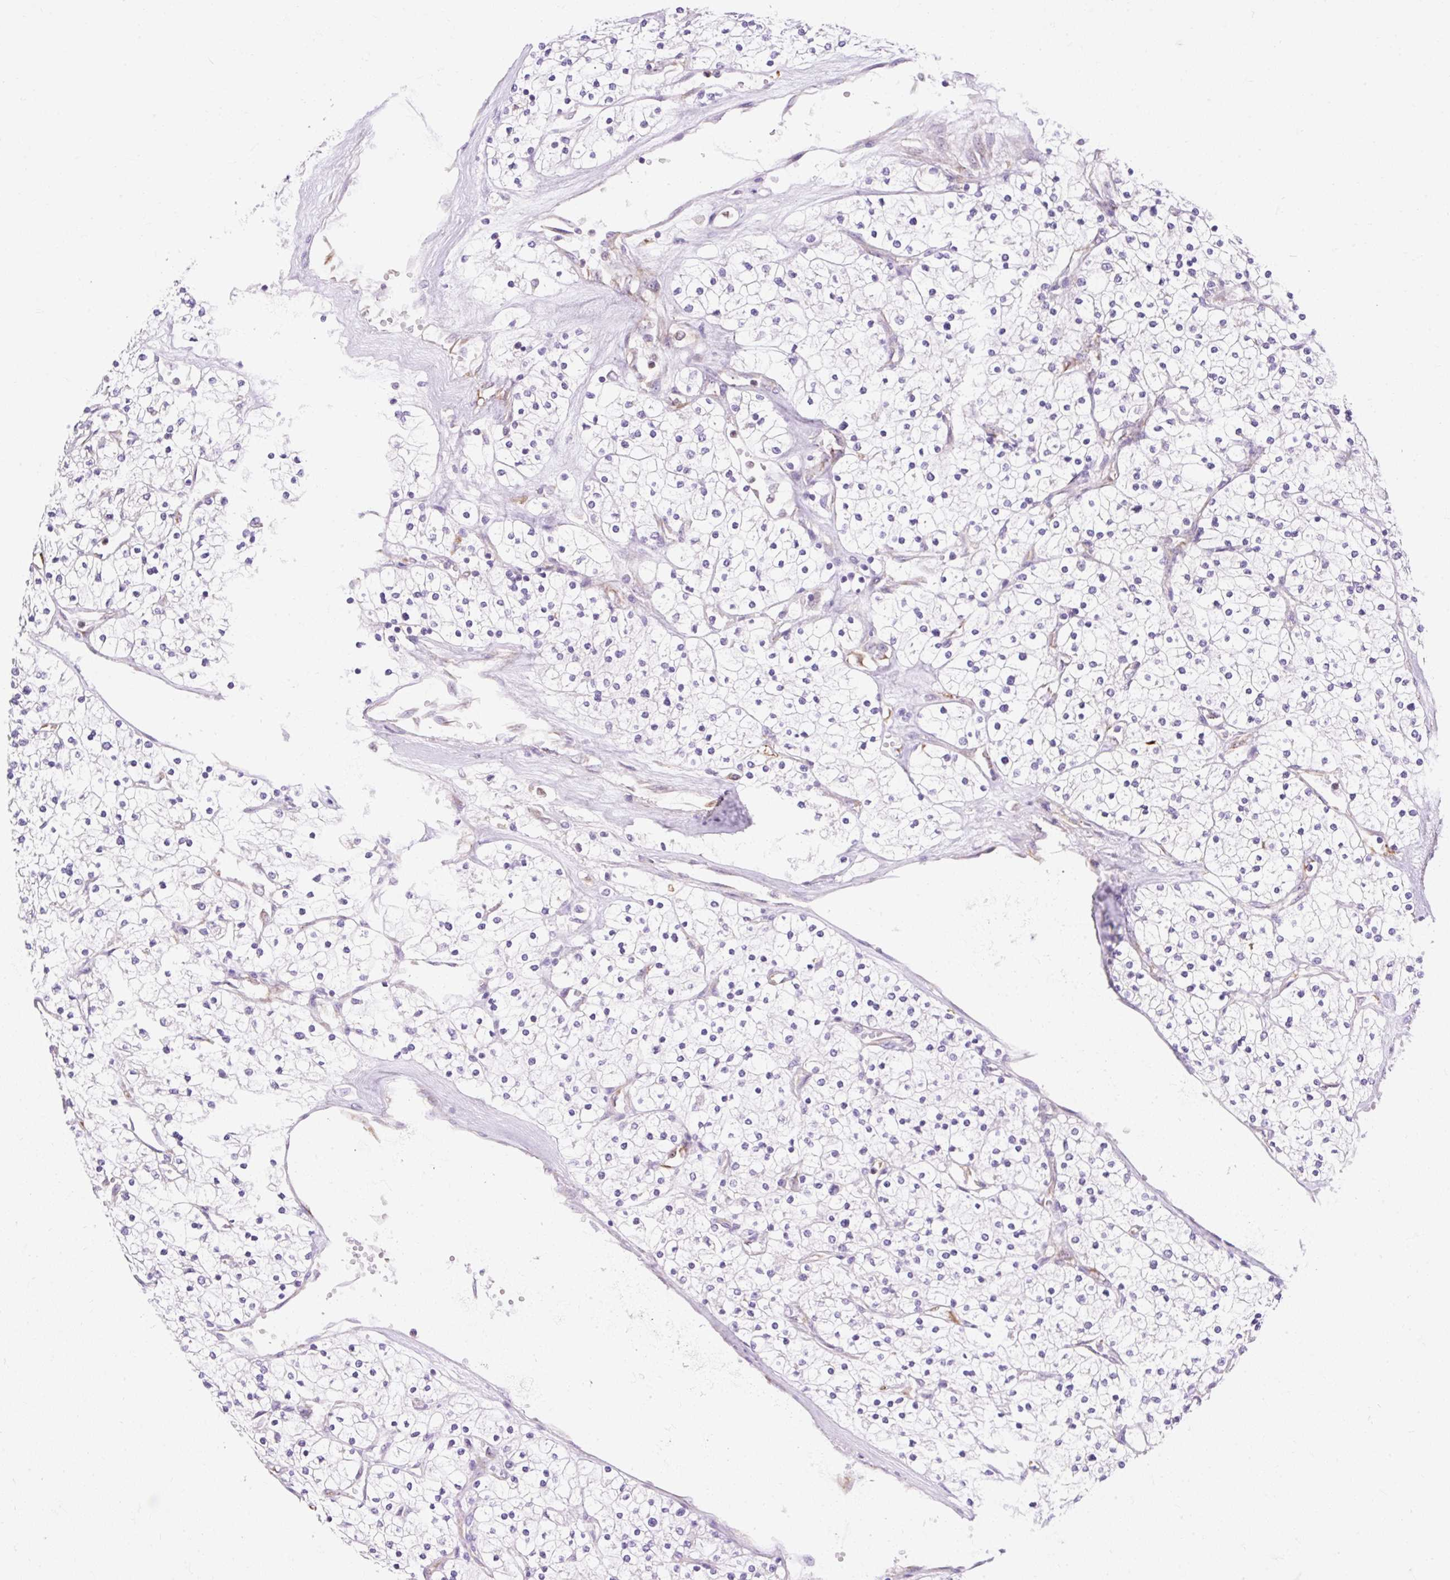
{"staining": {"intensity": "negative", "quantity": "none", "location": "none"}, "tissue": "renal cancer", "cell_type": "Tumor cells", "image_type": "cancer", "snomed": [{"axis": "morphology", "description": "Adenocarcinoma, NOS"}, {"axis": "topography", "description": "Kidney"}], "caption": "Tumor cells show no significant expression in renal cancer.", "gene": "GPR45", "patient": {"sex": "male", "age": 80}}